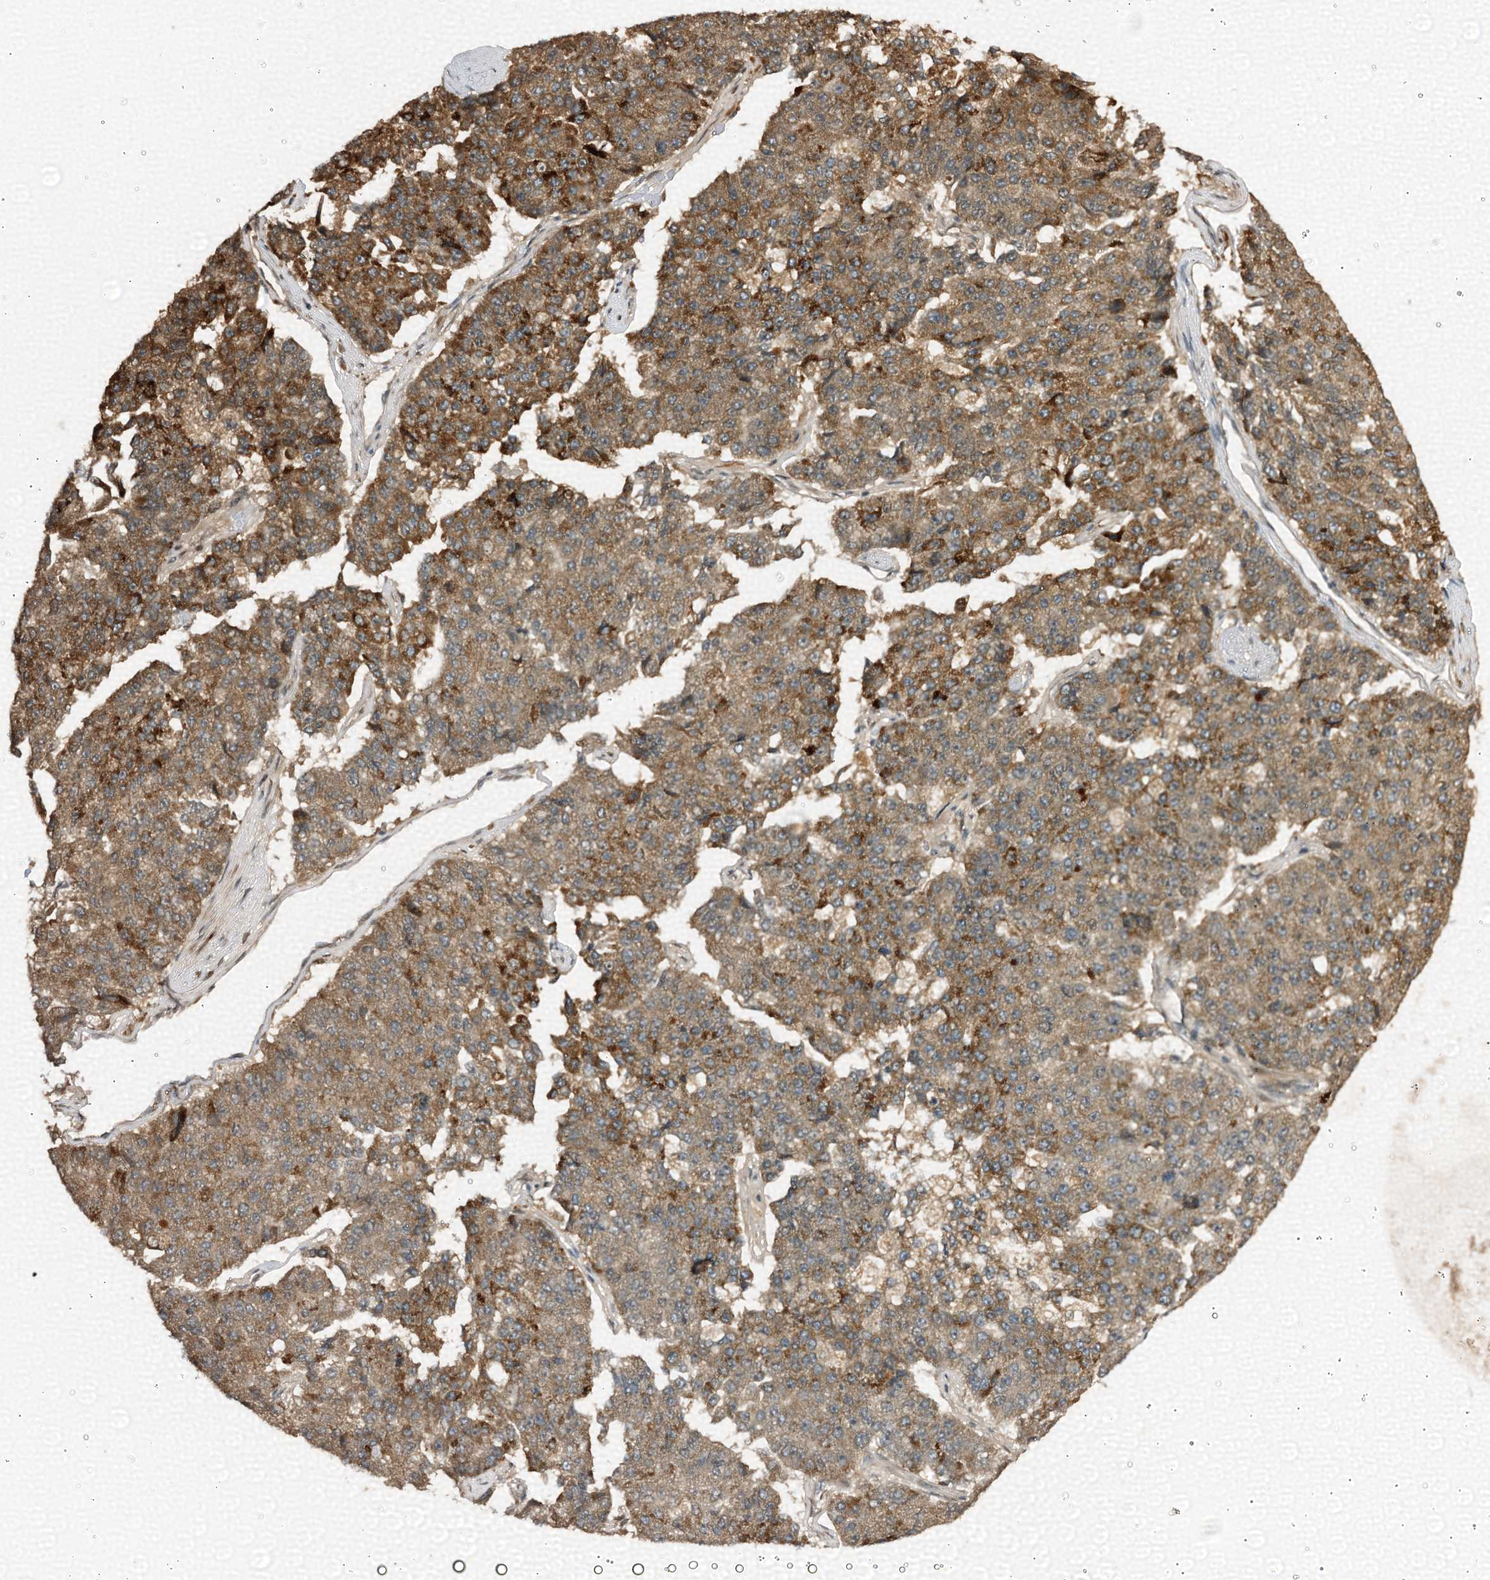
{"staining": {"intensity": "moderate", "quantity": ">75%", "location": "cytoplasmic/membranous"}, "tissue": "pancreatic cancer", "cell_type": "Tumor cells", "image_type": "cancer", "snomed": [{"axis": "morphology", "description": "Adenocarcinoma, NOS"}, {"axis": "topography", "description": "Pancreas"}], "caption": "Human pancreatic adenocarcinoma stained for a protein (brown) shows moderate cytoplasmic/membranous positive expression in approximately >75% of tumor cells.", "gene": "TRAPPC4", "patient": {"sex": "male", "age": 50}}